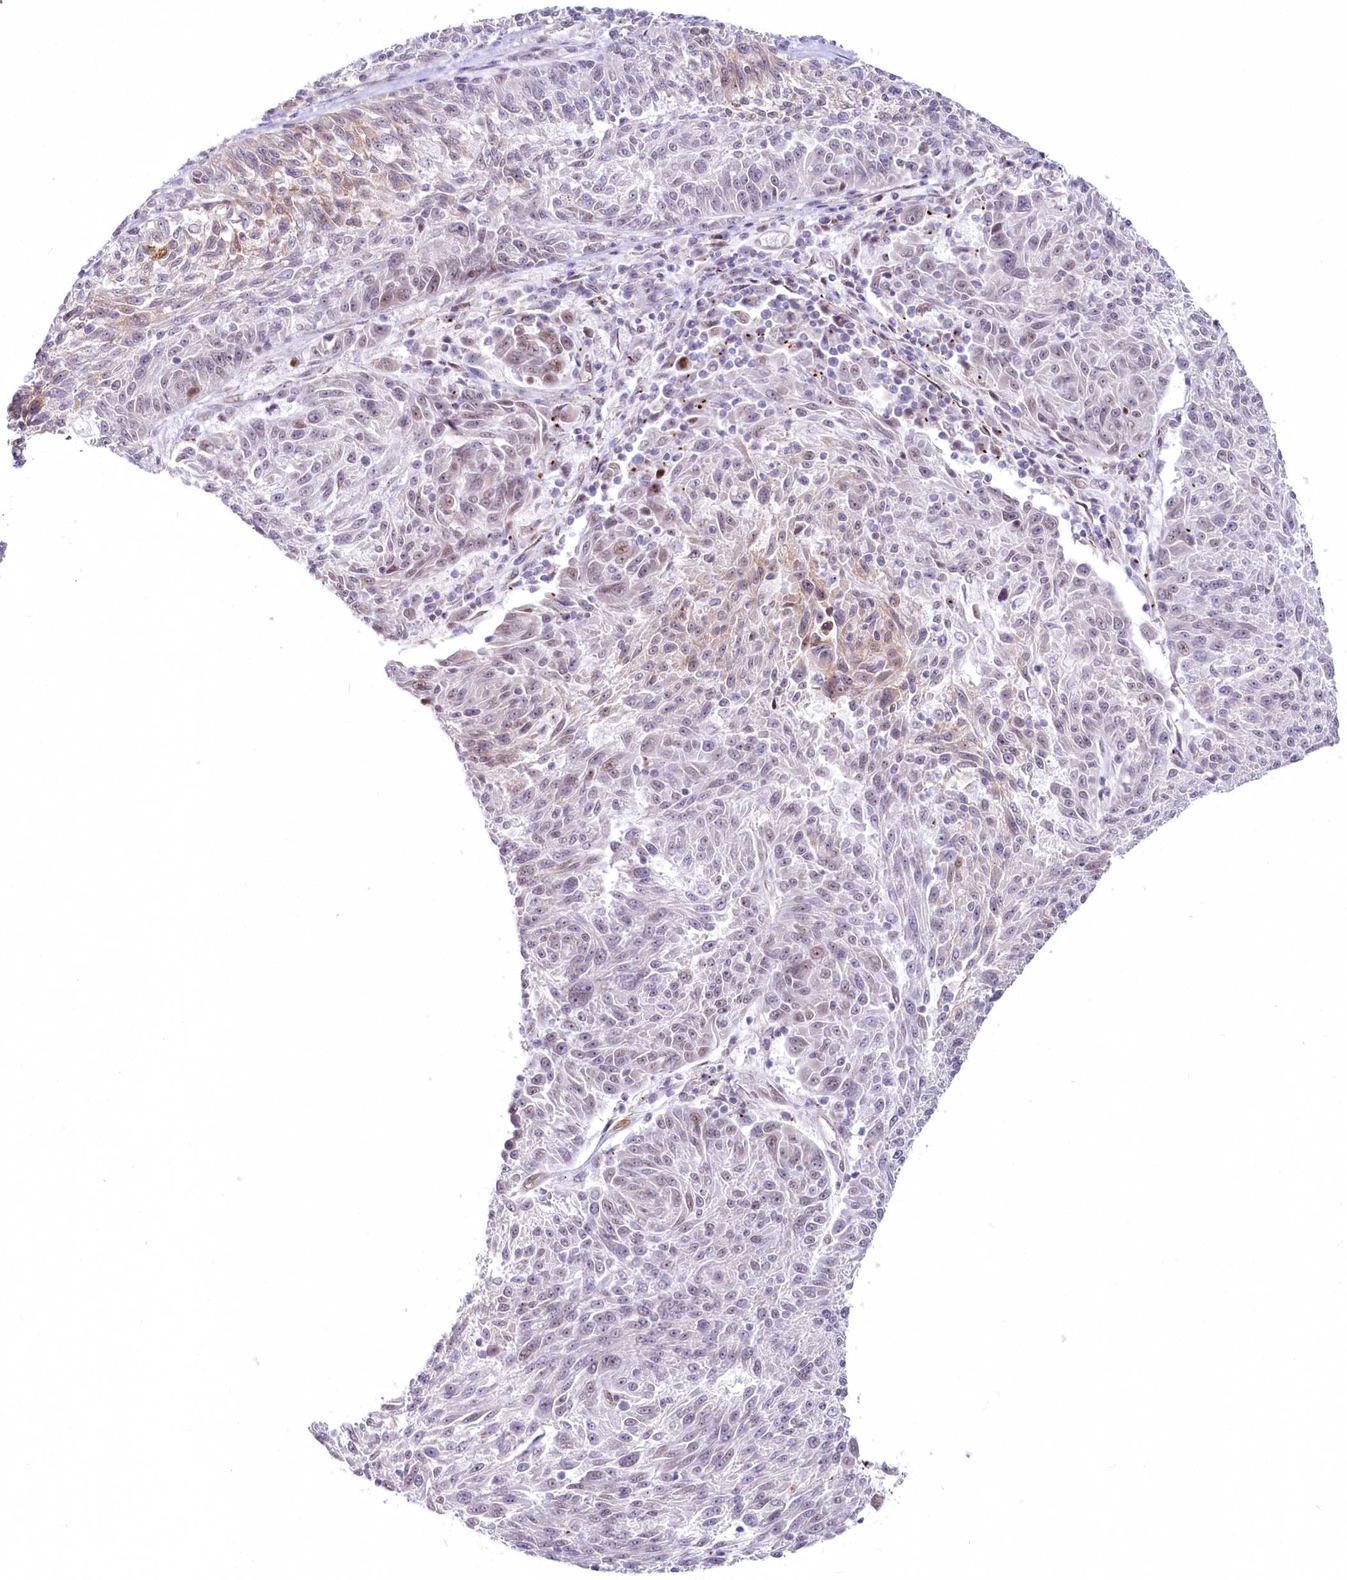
{"staining": {"intensity": "weak", "quantity": "<25%", "location": "nuclear"}, "tissue": "melanoma", "cell_type": "Tumor cells", "image_type": "cancer", "snomed": [{"axis": "morphology", "description": "Malignant melanoma, NOS"}, {"axis": "topography", "description": "Skin"}], "caption": "Immunohistochemistry of human malignant melanoma demonstrates no positivity in tumor cells.", "gene": "ABHD8", "patient": {"sex": "male", "age": 53}}